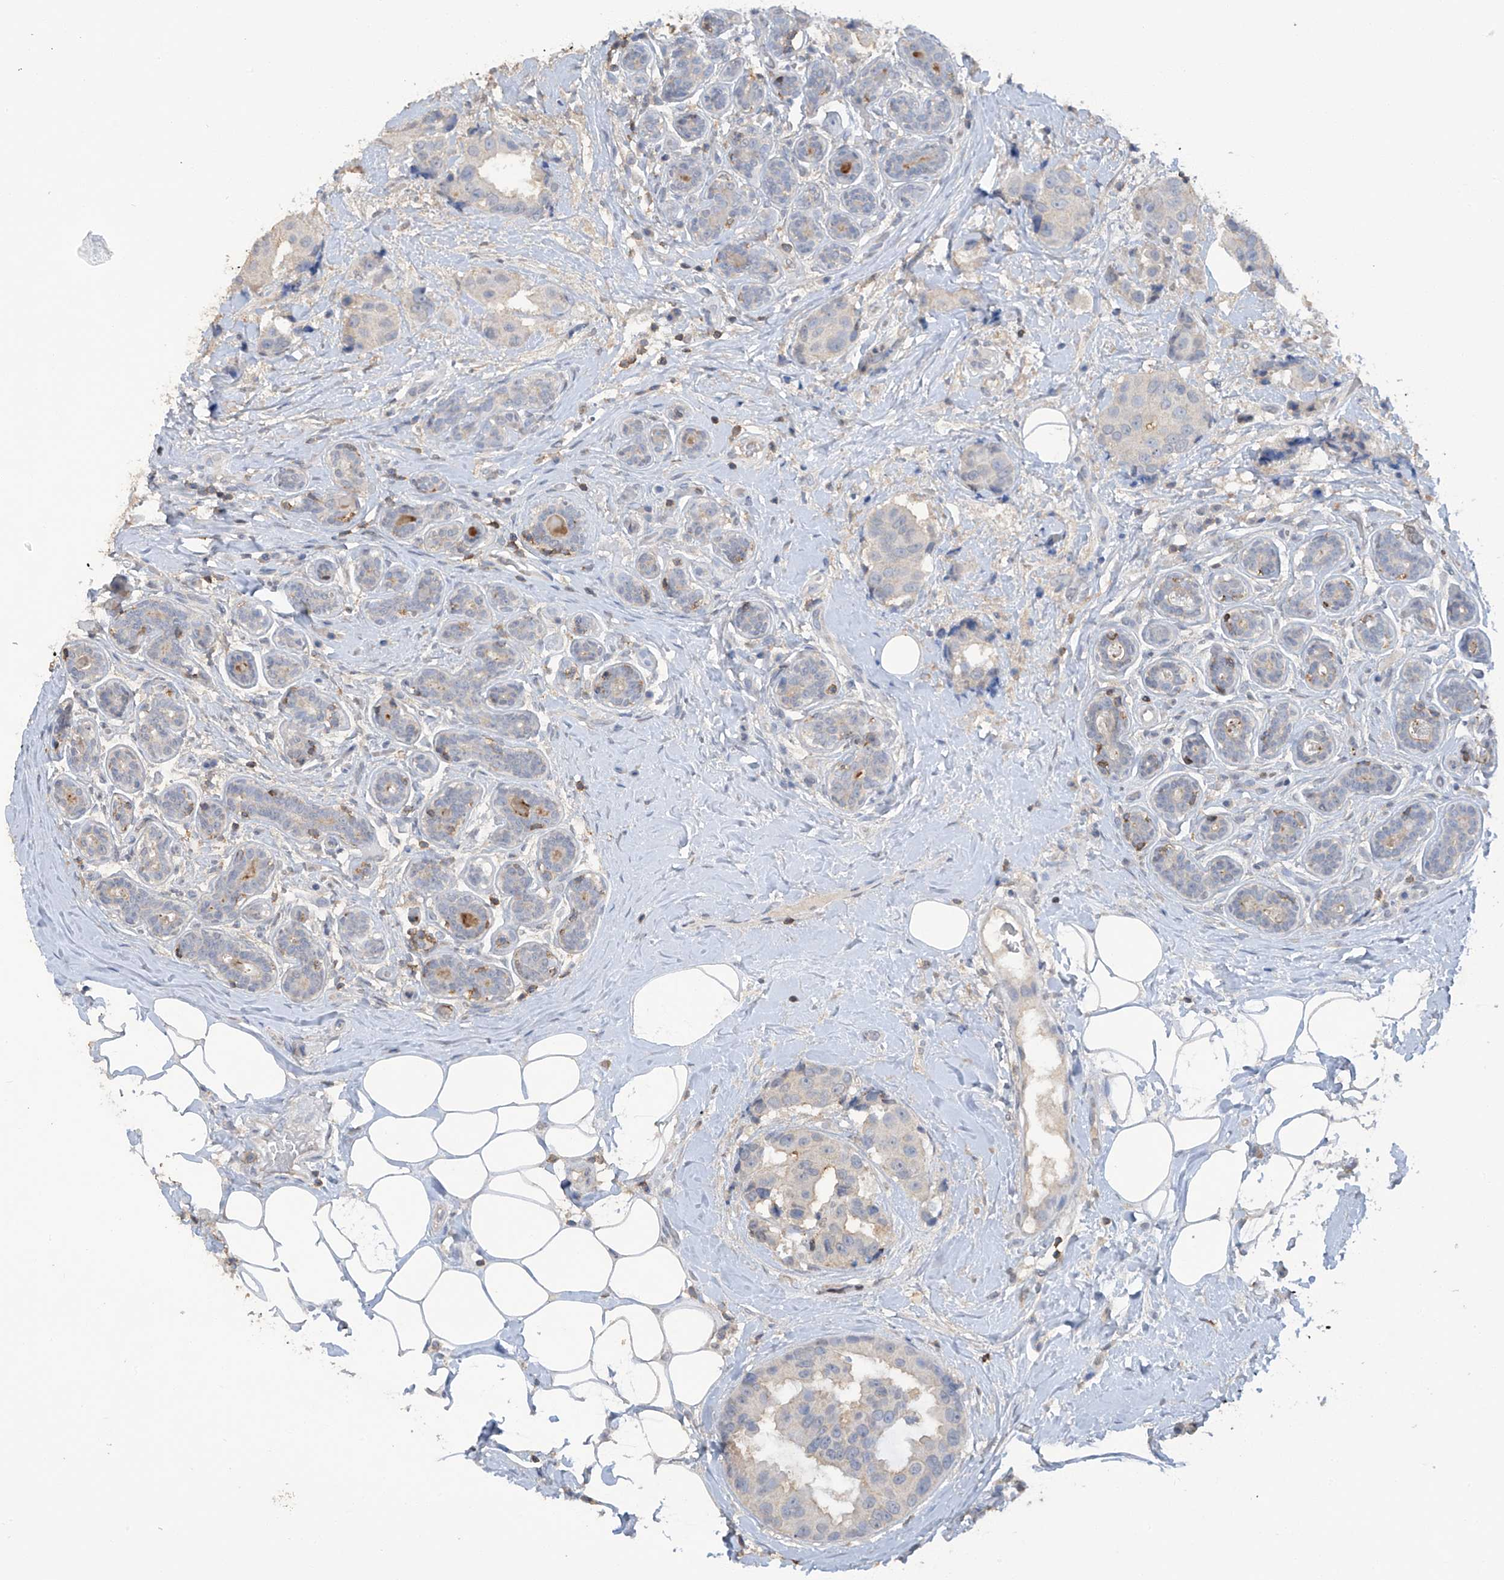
{"staining": {"intensity": "negative", "quantity": "none", "location": "none"}, "tissue": "breast cancer", "cell_type": "Tumor cells", "image_type": "cancer", "snomed": [{"axis": "morphology", "description": "Normal tissue, NOS"}, {"axis": "morphology", "description": "Duct carcinoma"}, {"axis": "topography", "description": "Breast"}], "caption": "A histopathology image of breast invasive ductal carcinoma stained for a protein exhibits no brown staining in tumor cells.", "gene": "HAS3", "patient": {"sex": "female", "age": 39}}